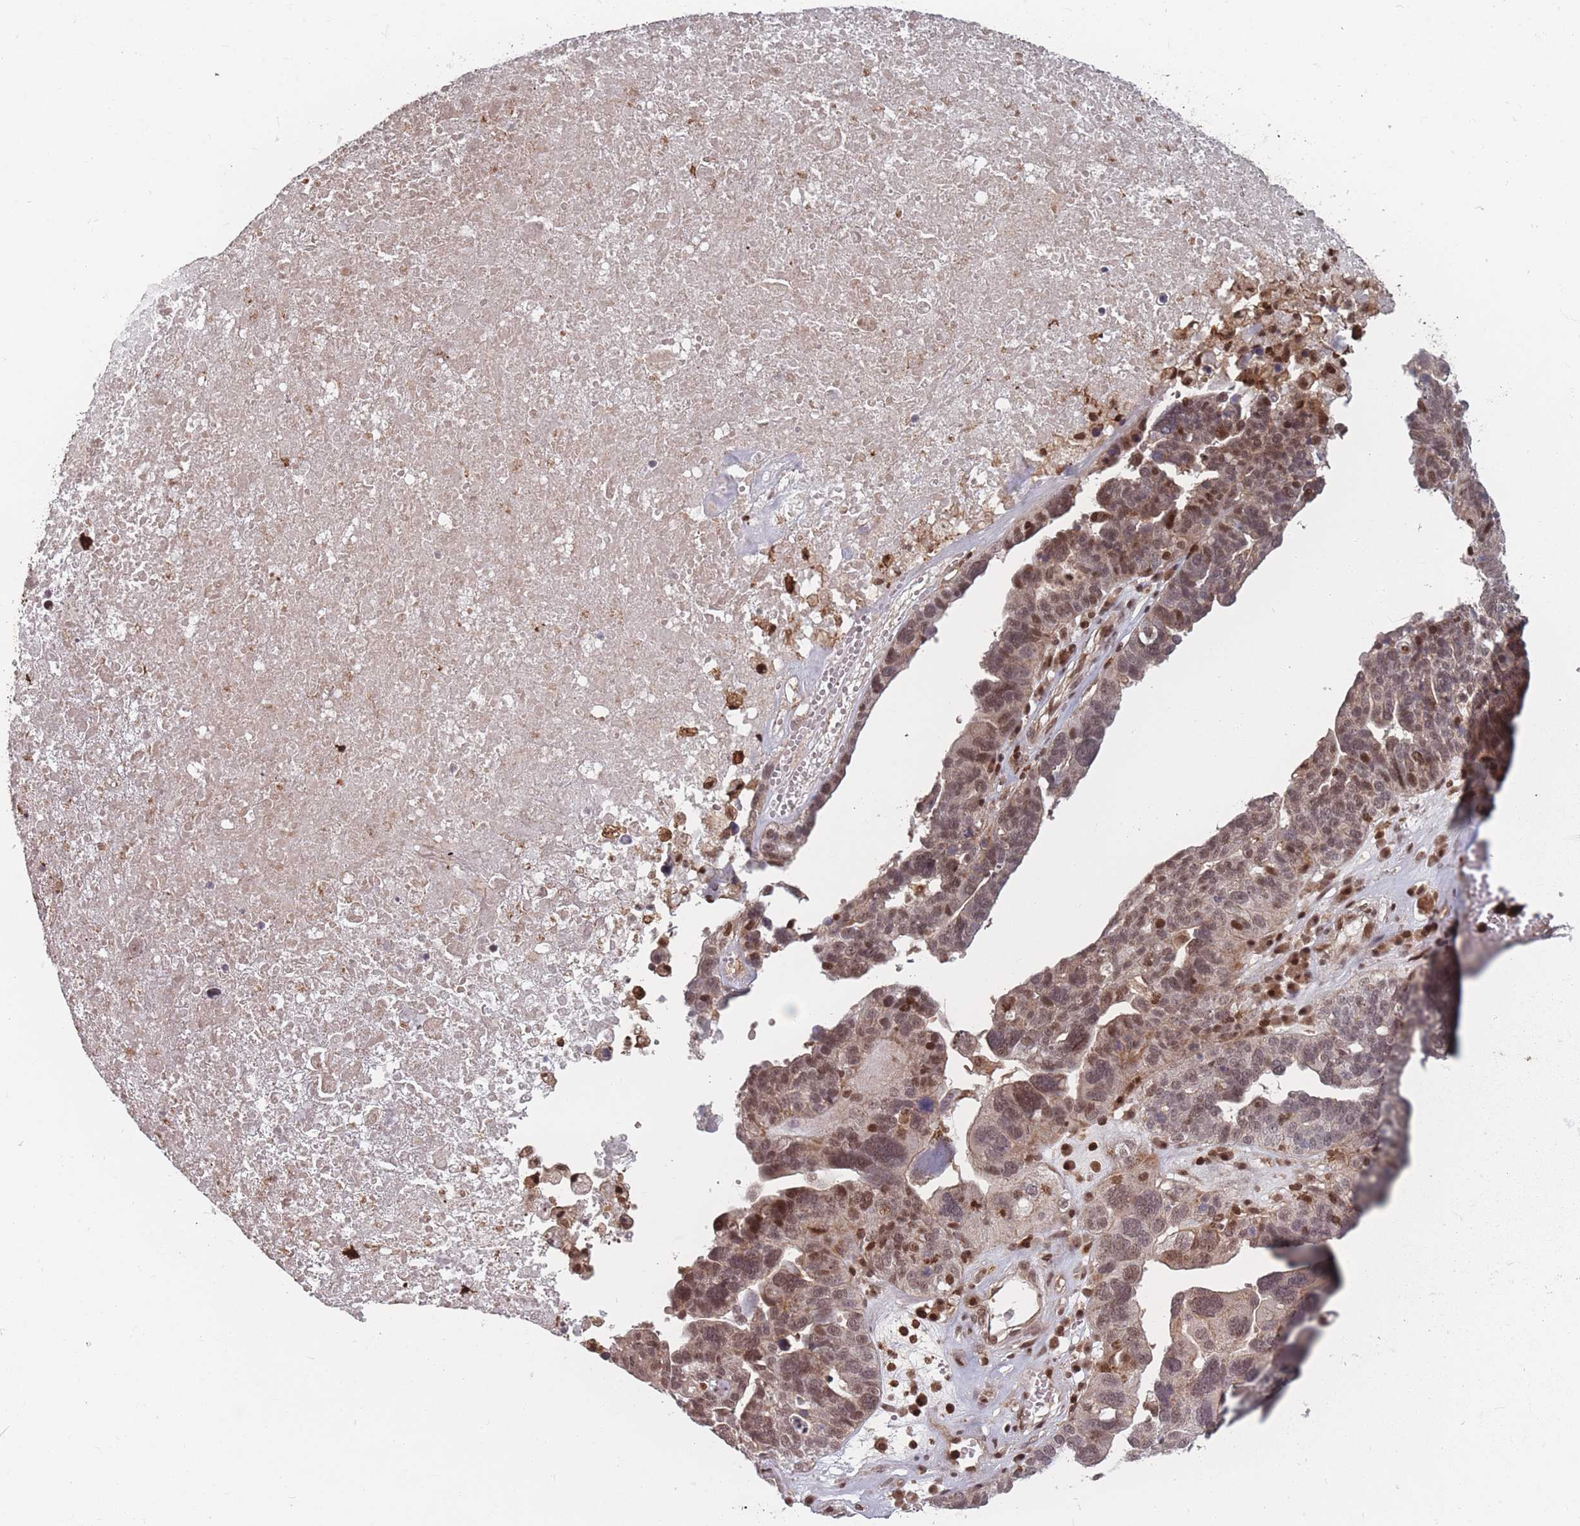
{"staining": {"intensity": "moderate", "quantity": ">75%", "location": "nuclear"}, "tissue": "ovarian cancer", "cell_type": "Tumor cells", "image_type": "cancer", "snomed": [{"axis": "morphology", "description": "Cystadenocarcinoma, serous, NOS"}, {"axis": "topography", "description": "Ovary"}], "caption": "Protein staining demonstrates moderate nuclear expression in about >75% of tumor cells in ovarian cancer (serous cystadenocarcinoma).", "gene": "WDR55", "patient": {"sex": "female", "age": 59}}